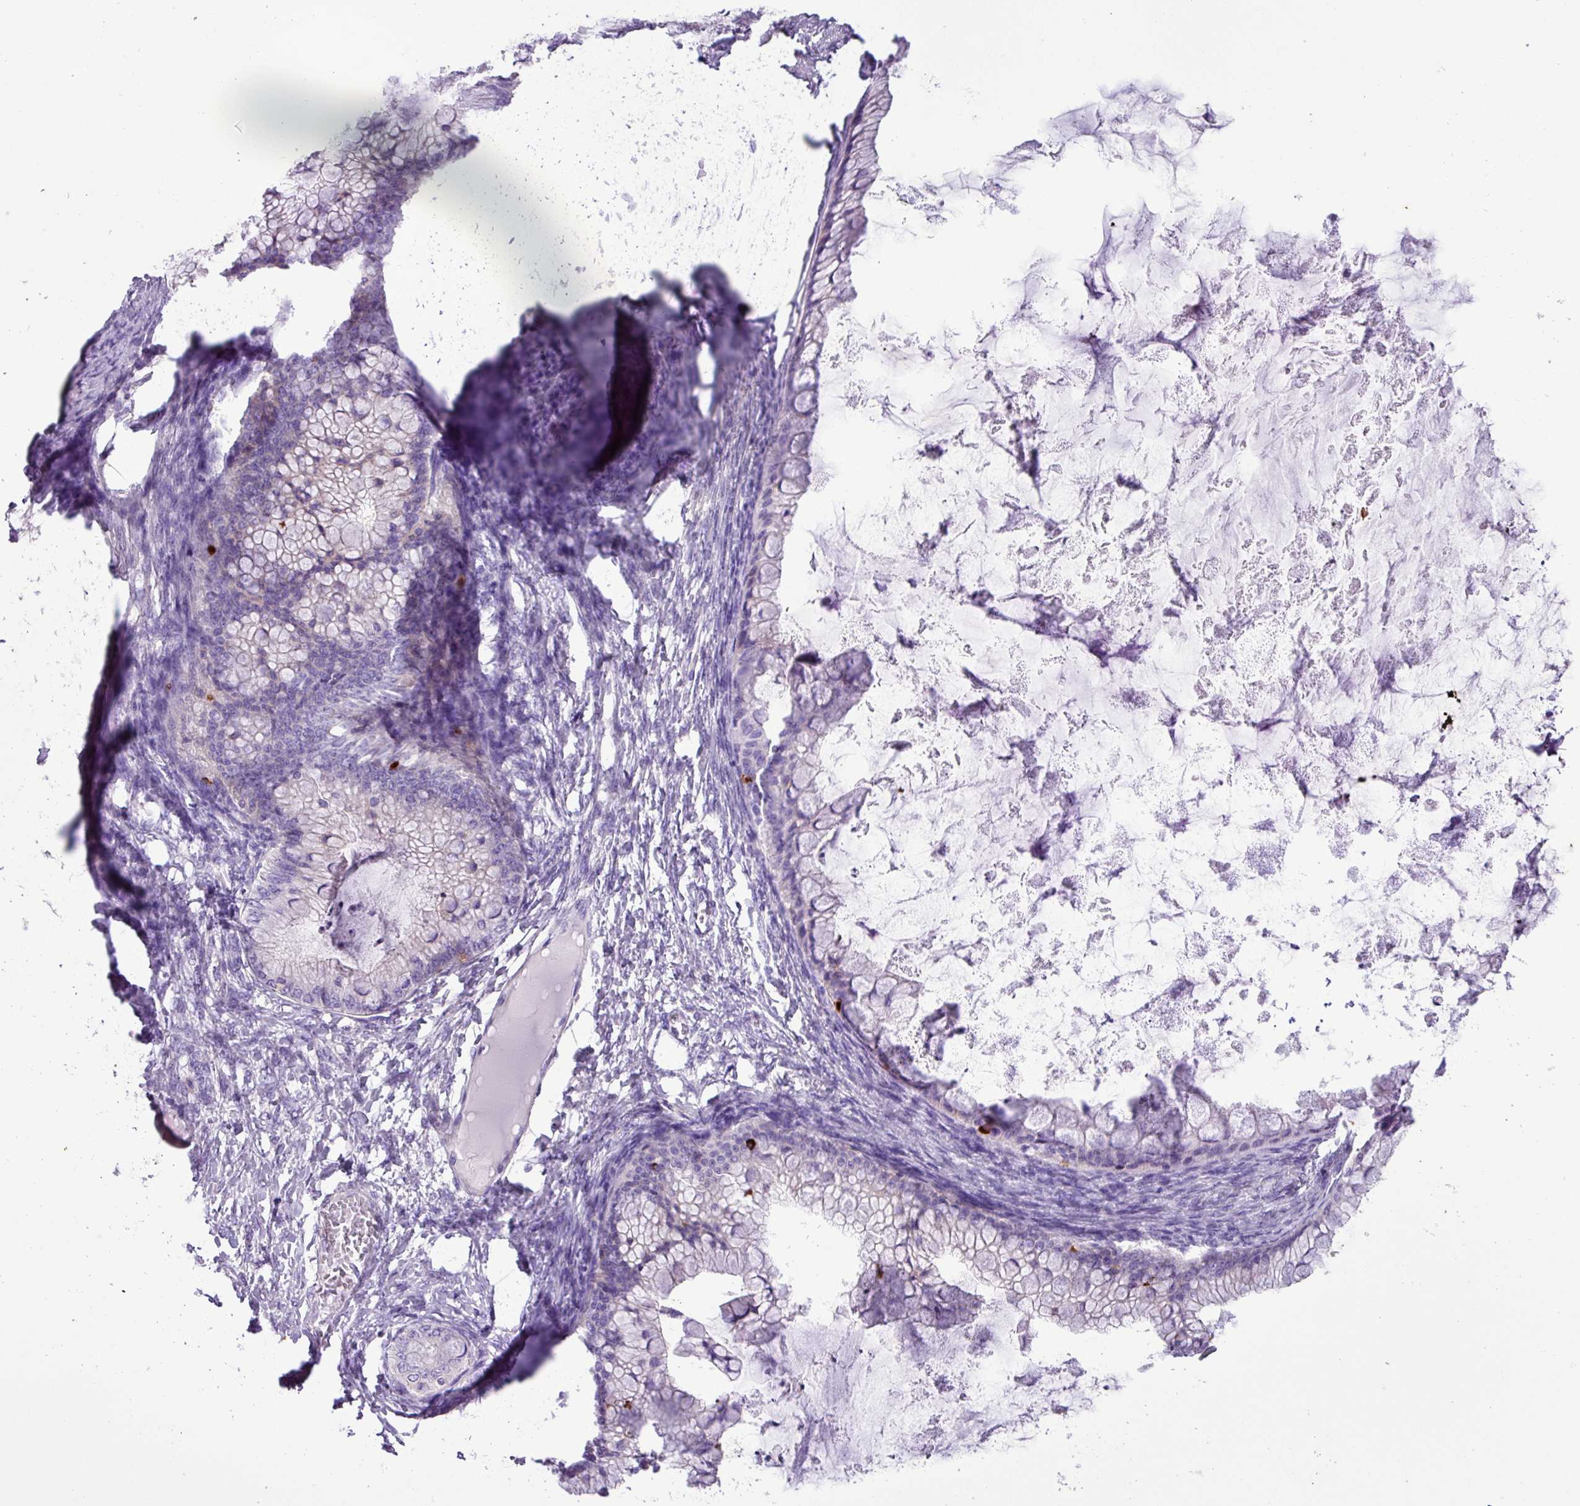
{"staining": {"intensity": "negative", "quantity": "none", "location": "none"}, "tissue": "ovarian cancer", "cell_type": "Tumor cells", "image_type": "cancer", "snomed": [{"axis": "morphology", "description": "Cystadenocarcinoma, mucinous, NOS"}, {"axis": "topography", "description": "Ovary"}], "caption": "Human ovarian cancer stained for a protein using IHC demonstrates no expression in tumor cells.", "gene": "ZNF334", "patient": {"sex": "female", "age": 35}}